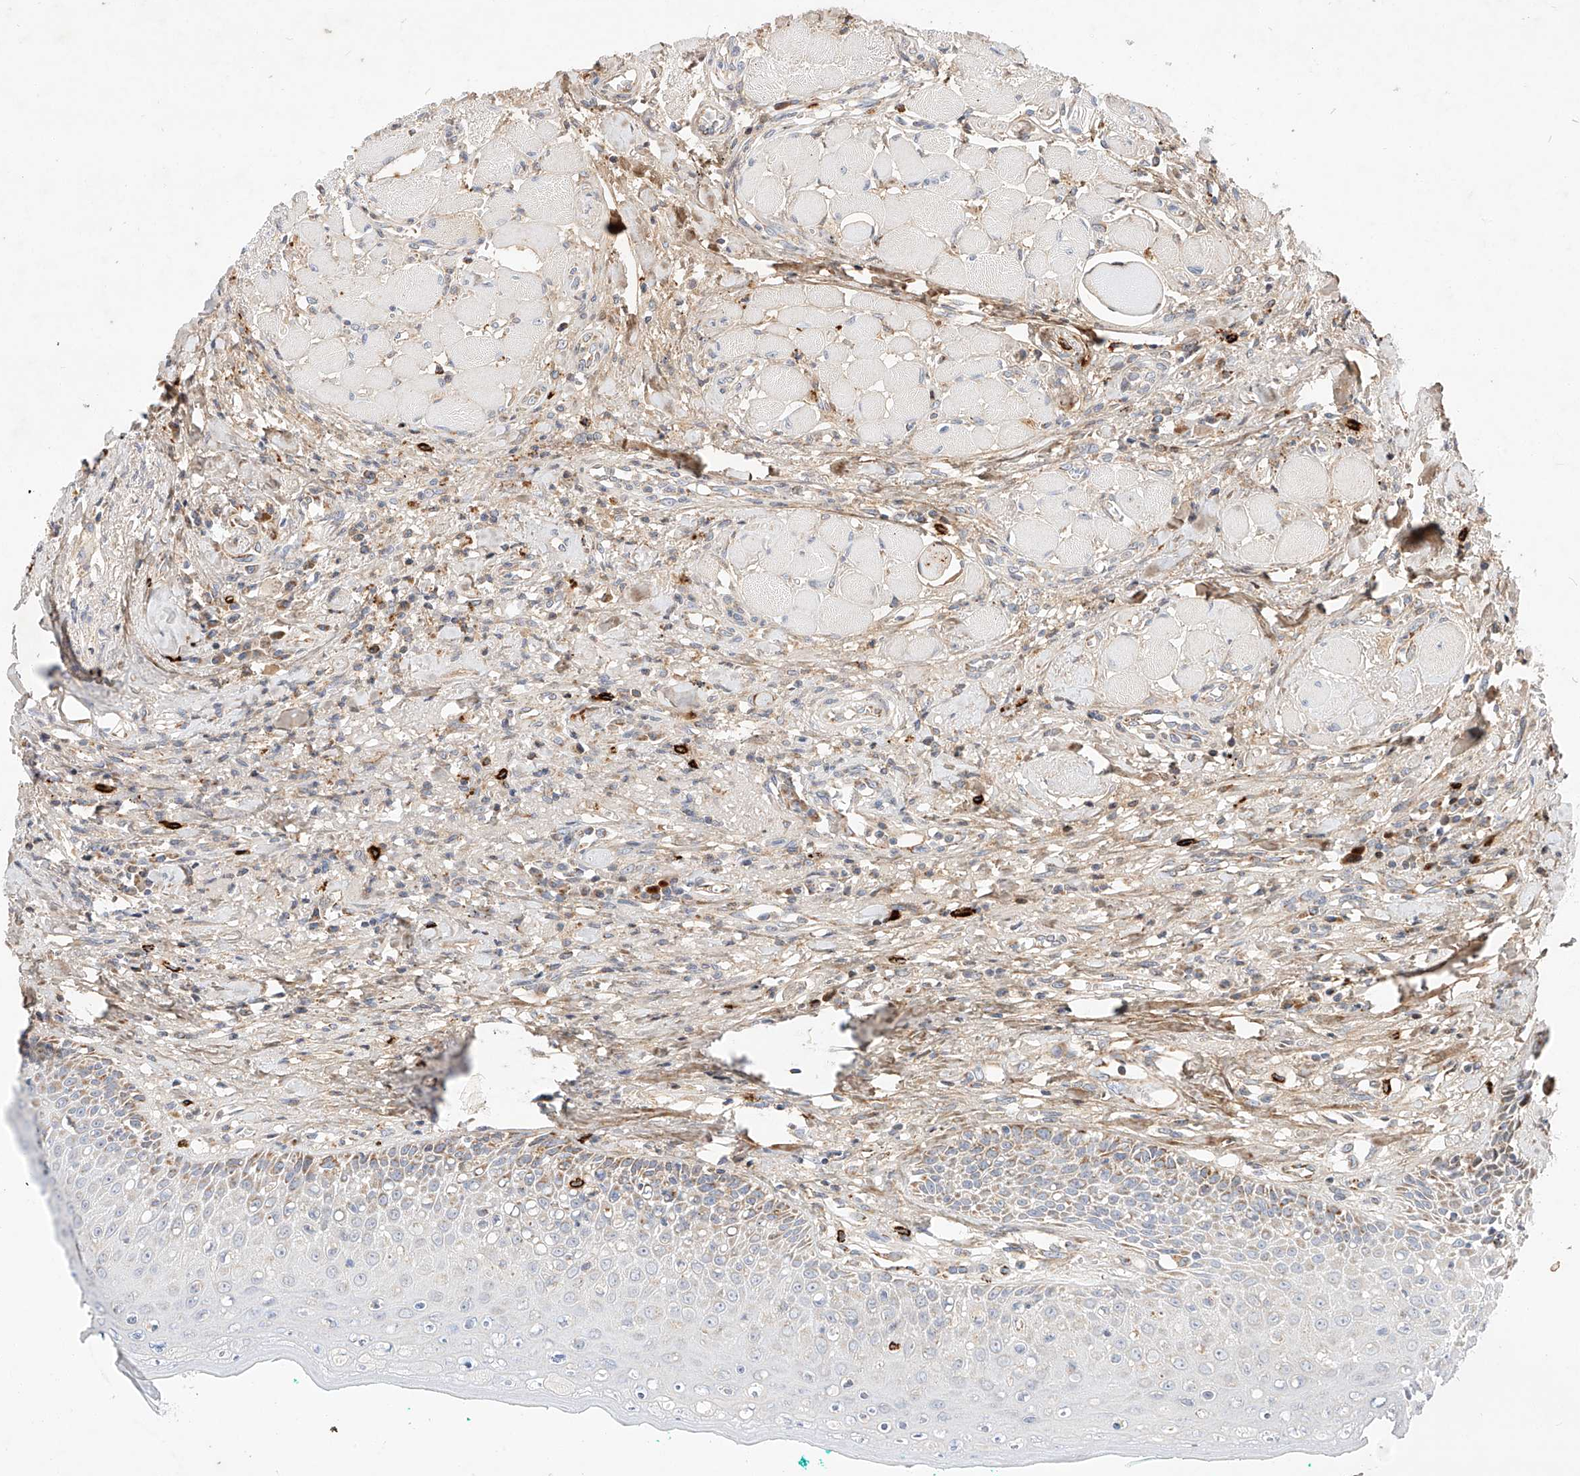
{"staining": {"intensity": "moderate", "quantity": "<25%", "location": "cytoplasmic/membranous"}, "tissue": "oral mucosa", "cell_type": "Squamous epithelial cells", "image_type": "normal", "snomed": [{"axis": "morphology", "description": "Normal tissue, NOS"}, {"axis": "topography", "description": "Oral tissue"}], "caption": "Moderate cytoplasmic/membranous positivity for a protein is present in about <25% of squamous epithelial cells of normal oral mucosa using immunohistochemistry.", "gene": "OSGEPL1", "patient": {"sex": "female", "age": 70}}